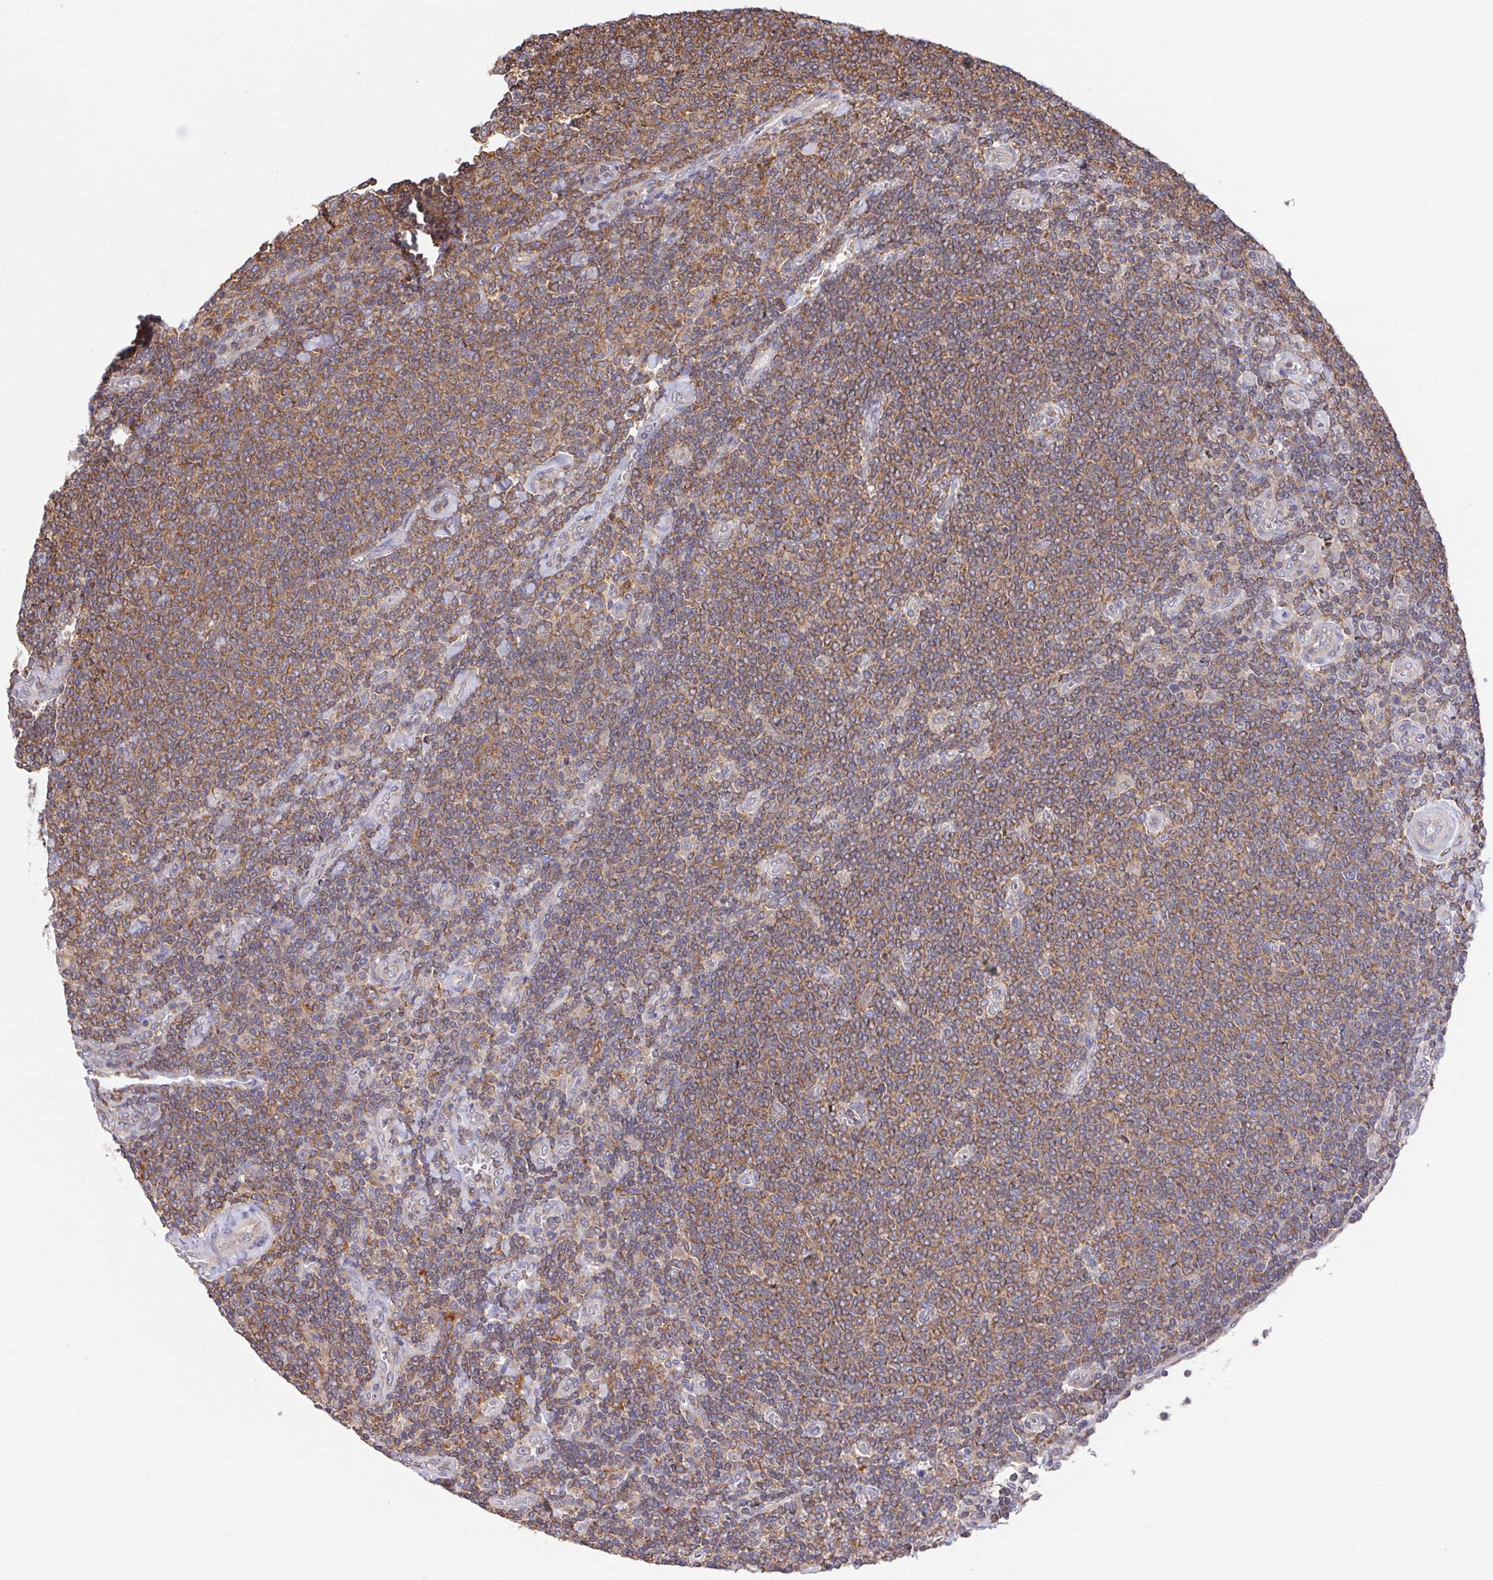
{"staining": {"intensity": "moderate", "quantity": ">75%", "location": "cytoplasmic/membranous"}, "tissue": "lymphoma", "cell_type": "Tumor cells", "image_type": "cancer", "snomed": [{"axis": "morphology", "description": "Malignant lymphoma, non-Hodgkin's type, Low grade"}, {"axis": "topography", "description": "Lymph node"}], "caption": "Immunohistochemical staining of low-grade malignant lymphoma, non-Hodgkin's type exhibits medium levels of moderate cytoplasmic/membranous protein positivity in about >75% of tumor cells. The staining was performed using DAB to visualize the protein expression in brown, while the nuclei were stained in blue with hematoxylin (Magnification: 20x).", "gene": "FAM241A", "patient": {"sex": "male", "age": 52}}